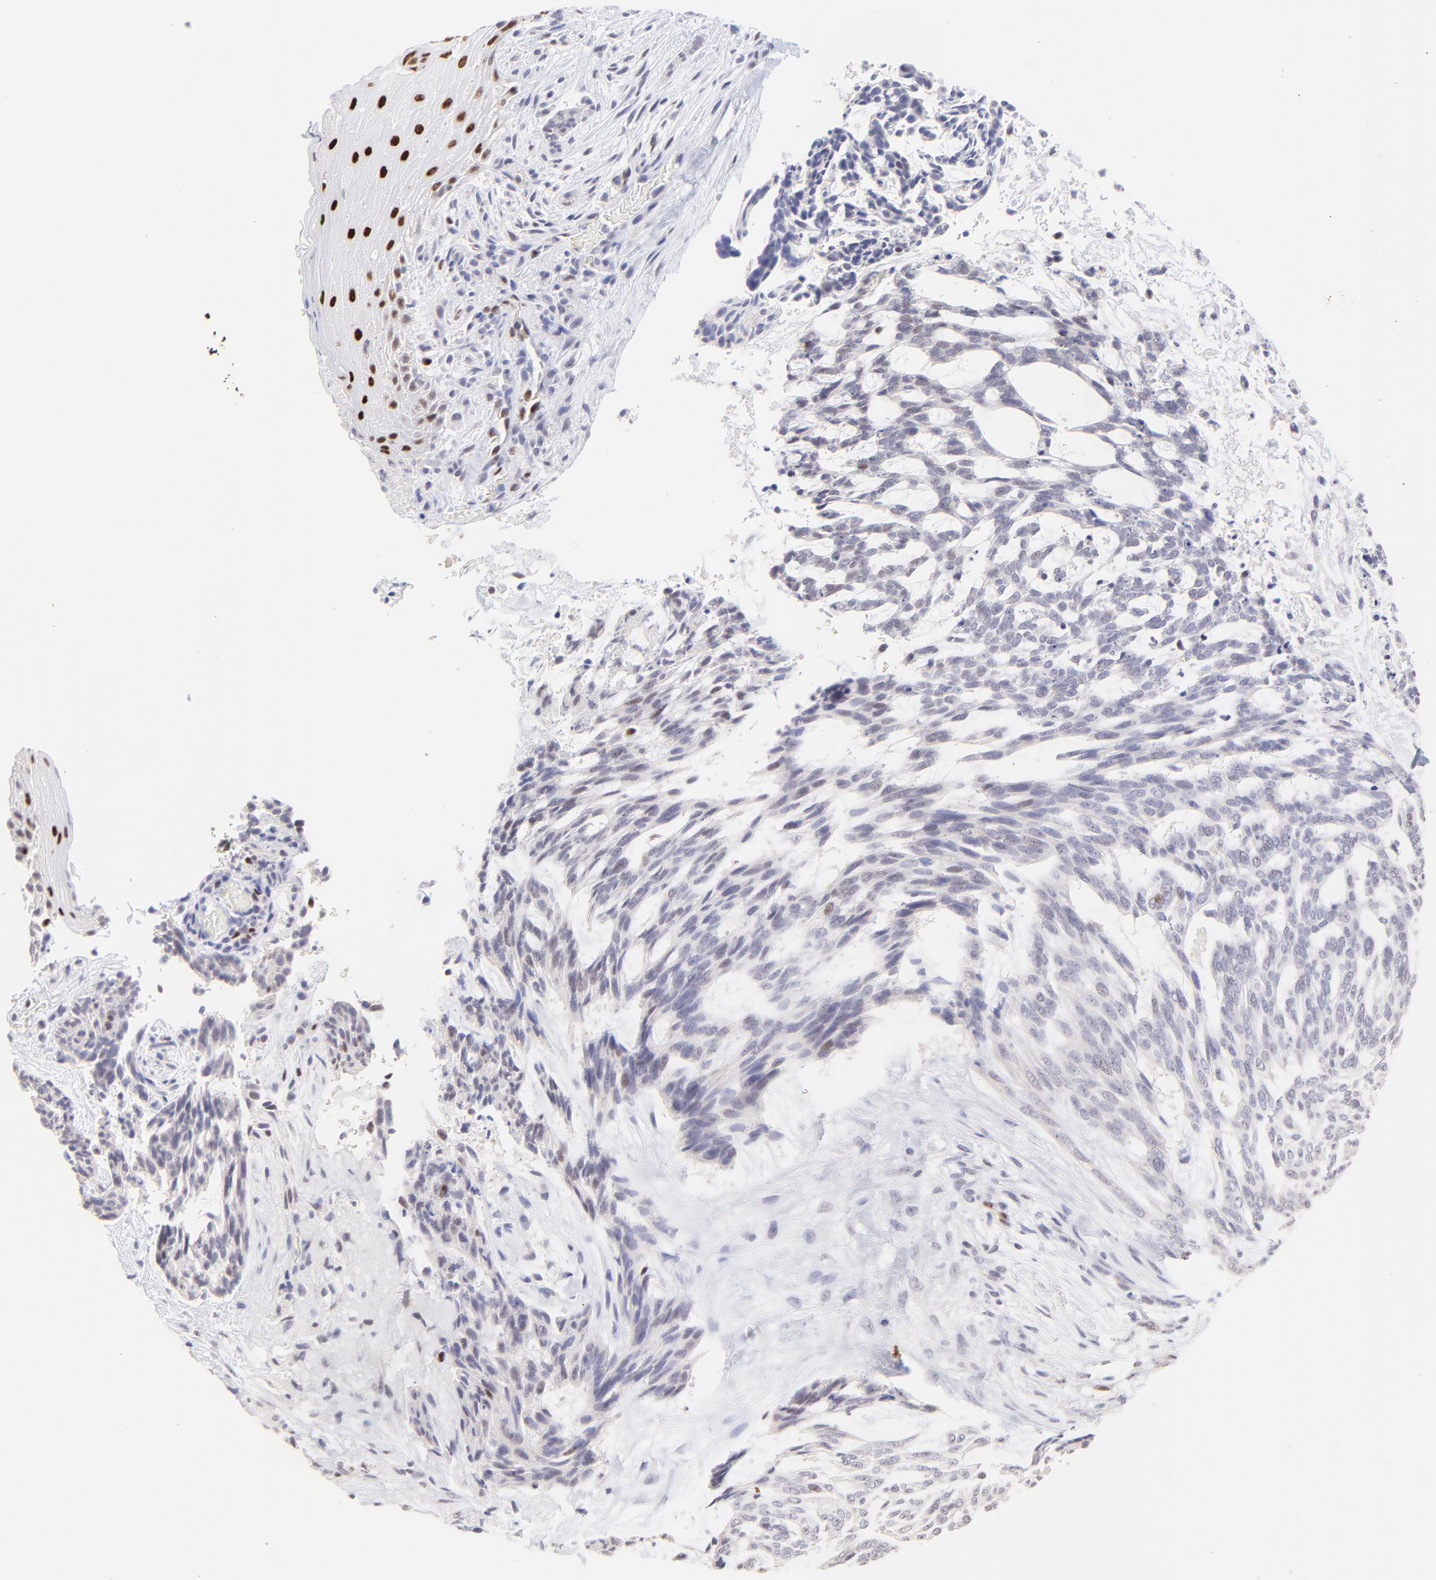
{"staining": {"intensity": "weak", "quantity": "<25%", "location": "nuclear"}, "tissue": "skin cancer", "cell_type": "Tumor cells", "image_type": "cancer", "snomed": [{"axis": "morphology", "description": "Normal tissue, NOS"}, {"axis": "morphology", "description": "Basal cell carcinoma"}, {"axis": "topography", "description": "Skin"}], "caption": "Human skin cancer (basal cell carcinoma) stained for a protein using immunohistochemistry shows no staining in tumor cells.", "gene": "KLF4", "patient": {"sex": "female", "age": 71}}